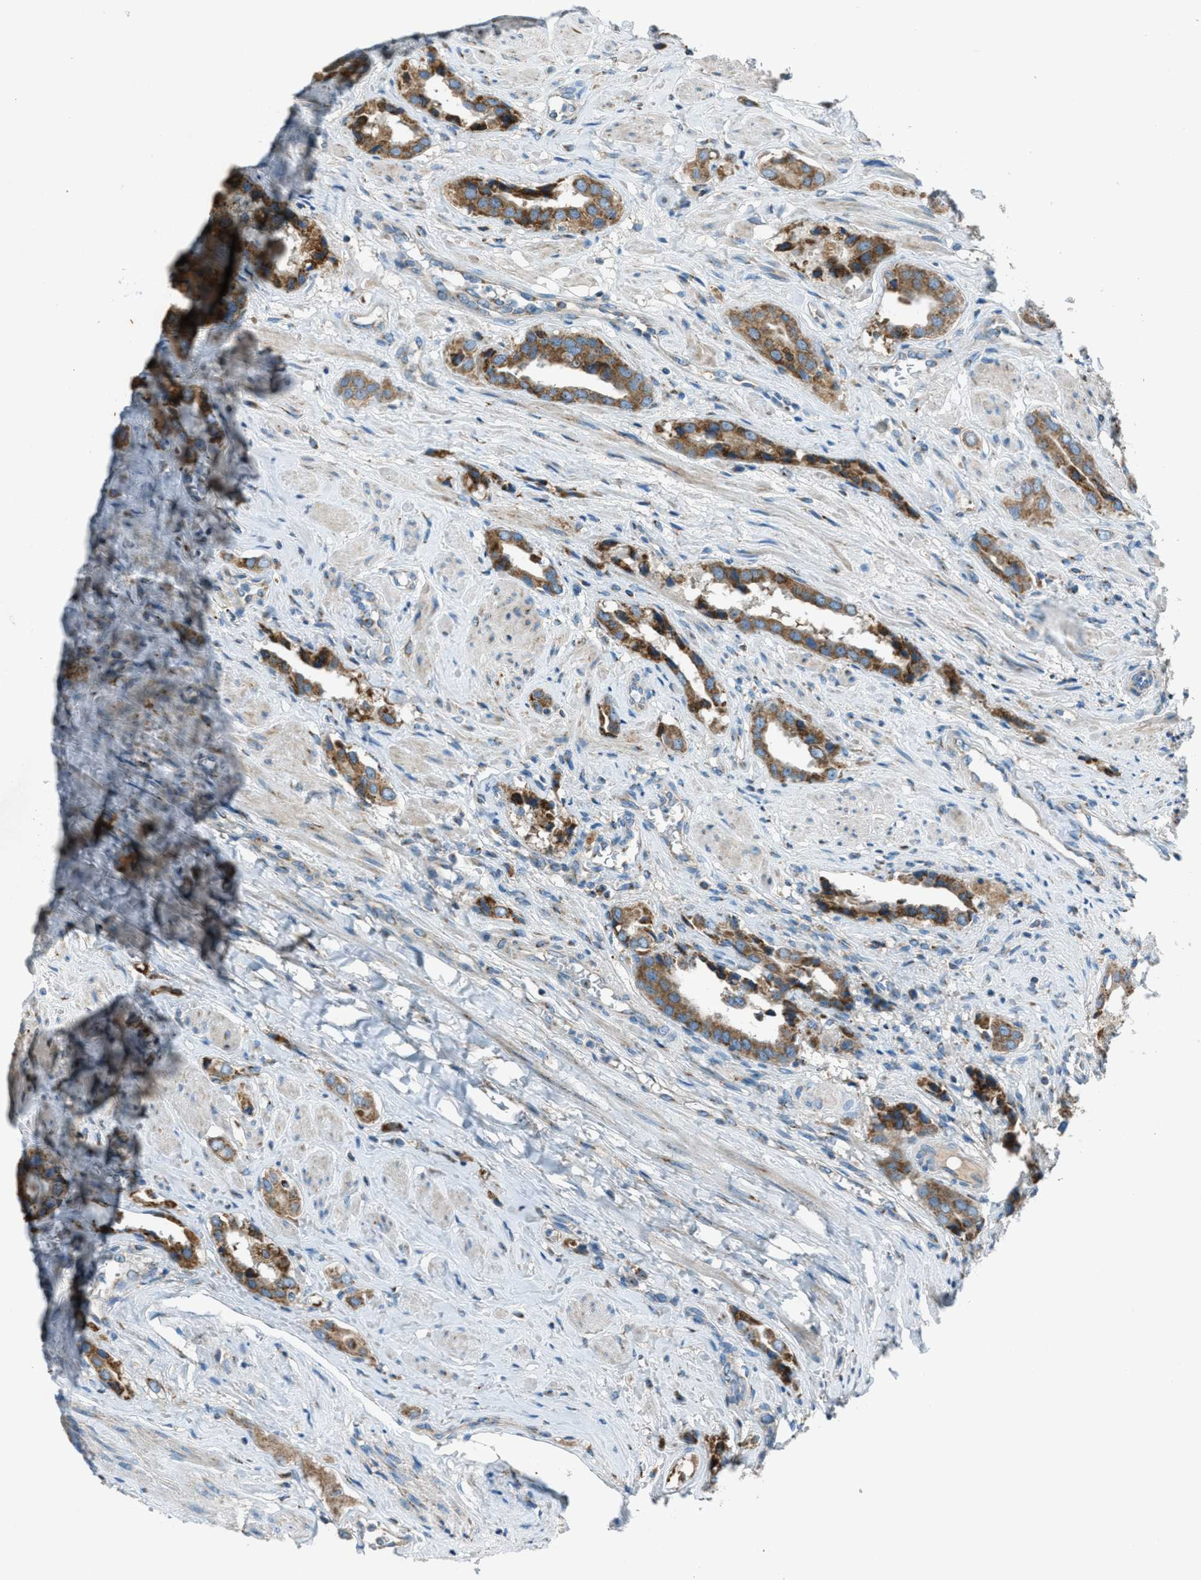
{"staining": {"intensity": "moderate", "quantity": ">75%", "location": "cytoplasmic/membranous"}, "tissue": "prostate cancer", "cell_type": "Tumor cells", "image_type": "cancer", "snomed": [{"axis": "morphology", "description": "Adenocarcinoma, High grade"}, {"axis": "topography", "description": "Prostate"}], "caption": "IHC (DAB (3,3'-diaminobenzidine)) staining of human prostate cancer (high-grade adenocarcinoma) exhibits moderate cytoplasmic/membranous protein expression in about >75% of tumor cells. (DAB (3,3'-diaminobenzidine) = brown stain, brightfield microscopy at high magnification).", "gene": "BCKDK", "patient": {"sex": "male", "age": 52}}